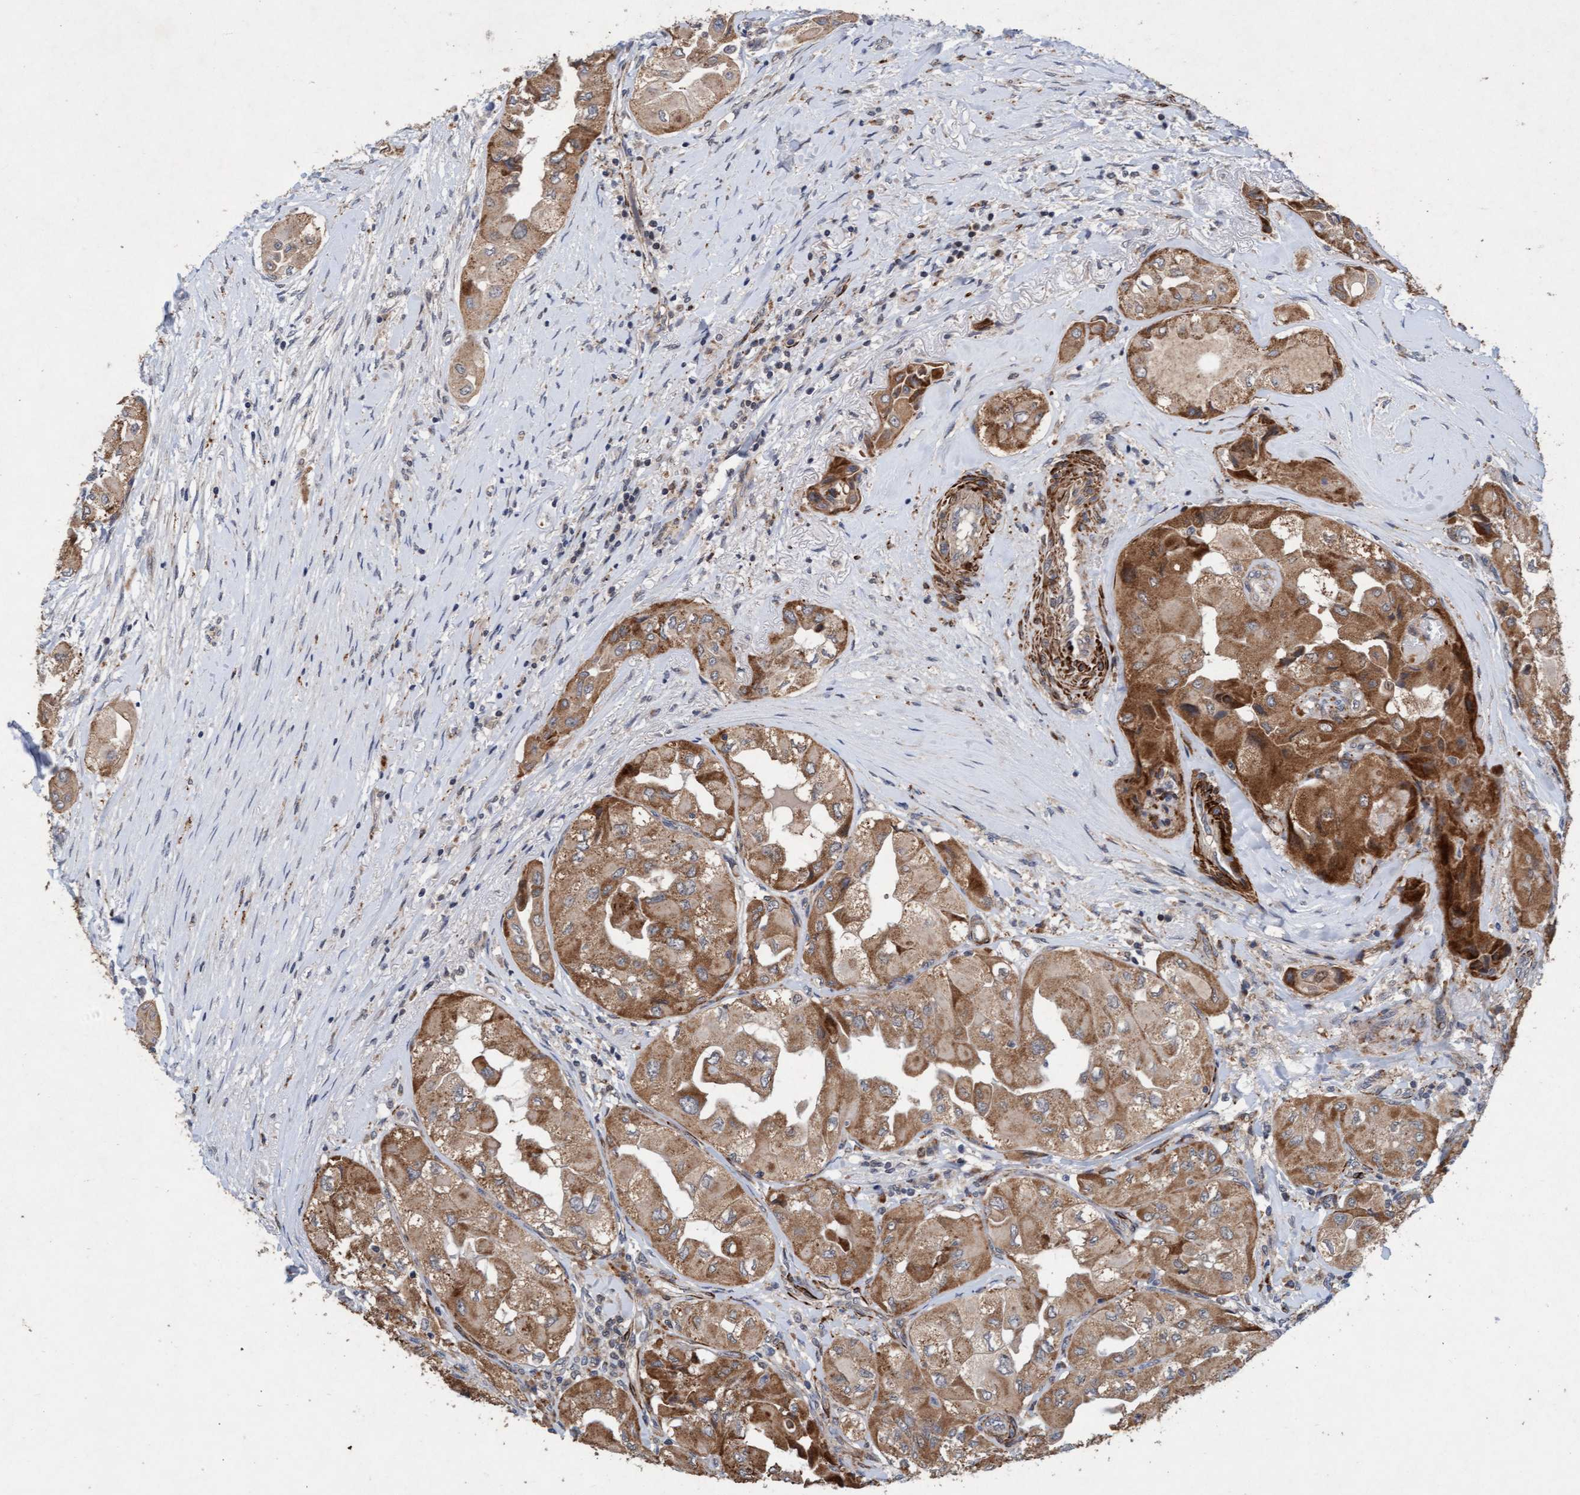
{"staining": {"intensity": "moderate", "quantity": ">75%", "location": "cytoplasmic/membranous"}, "tissue": "thyroid cancer", "cell_type": "Tumor cells", "image_type": "cancer", "snomed": [{"axis": "morphology", "description": "Papillary adenocarcinoma, NOS"}, {"axis": "topography", "description": "Thyroid gland"}], "caption": "Approximately >75% of tumor cells in human thyroid cancer (papillary adenocarcinoma) show moderate cytoplasmic/membranous protein positivity as visualized by brown immunohistochemical staining.", "gene": "TMEM70", "patient": {"sex": "female", "age": 59}}